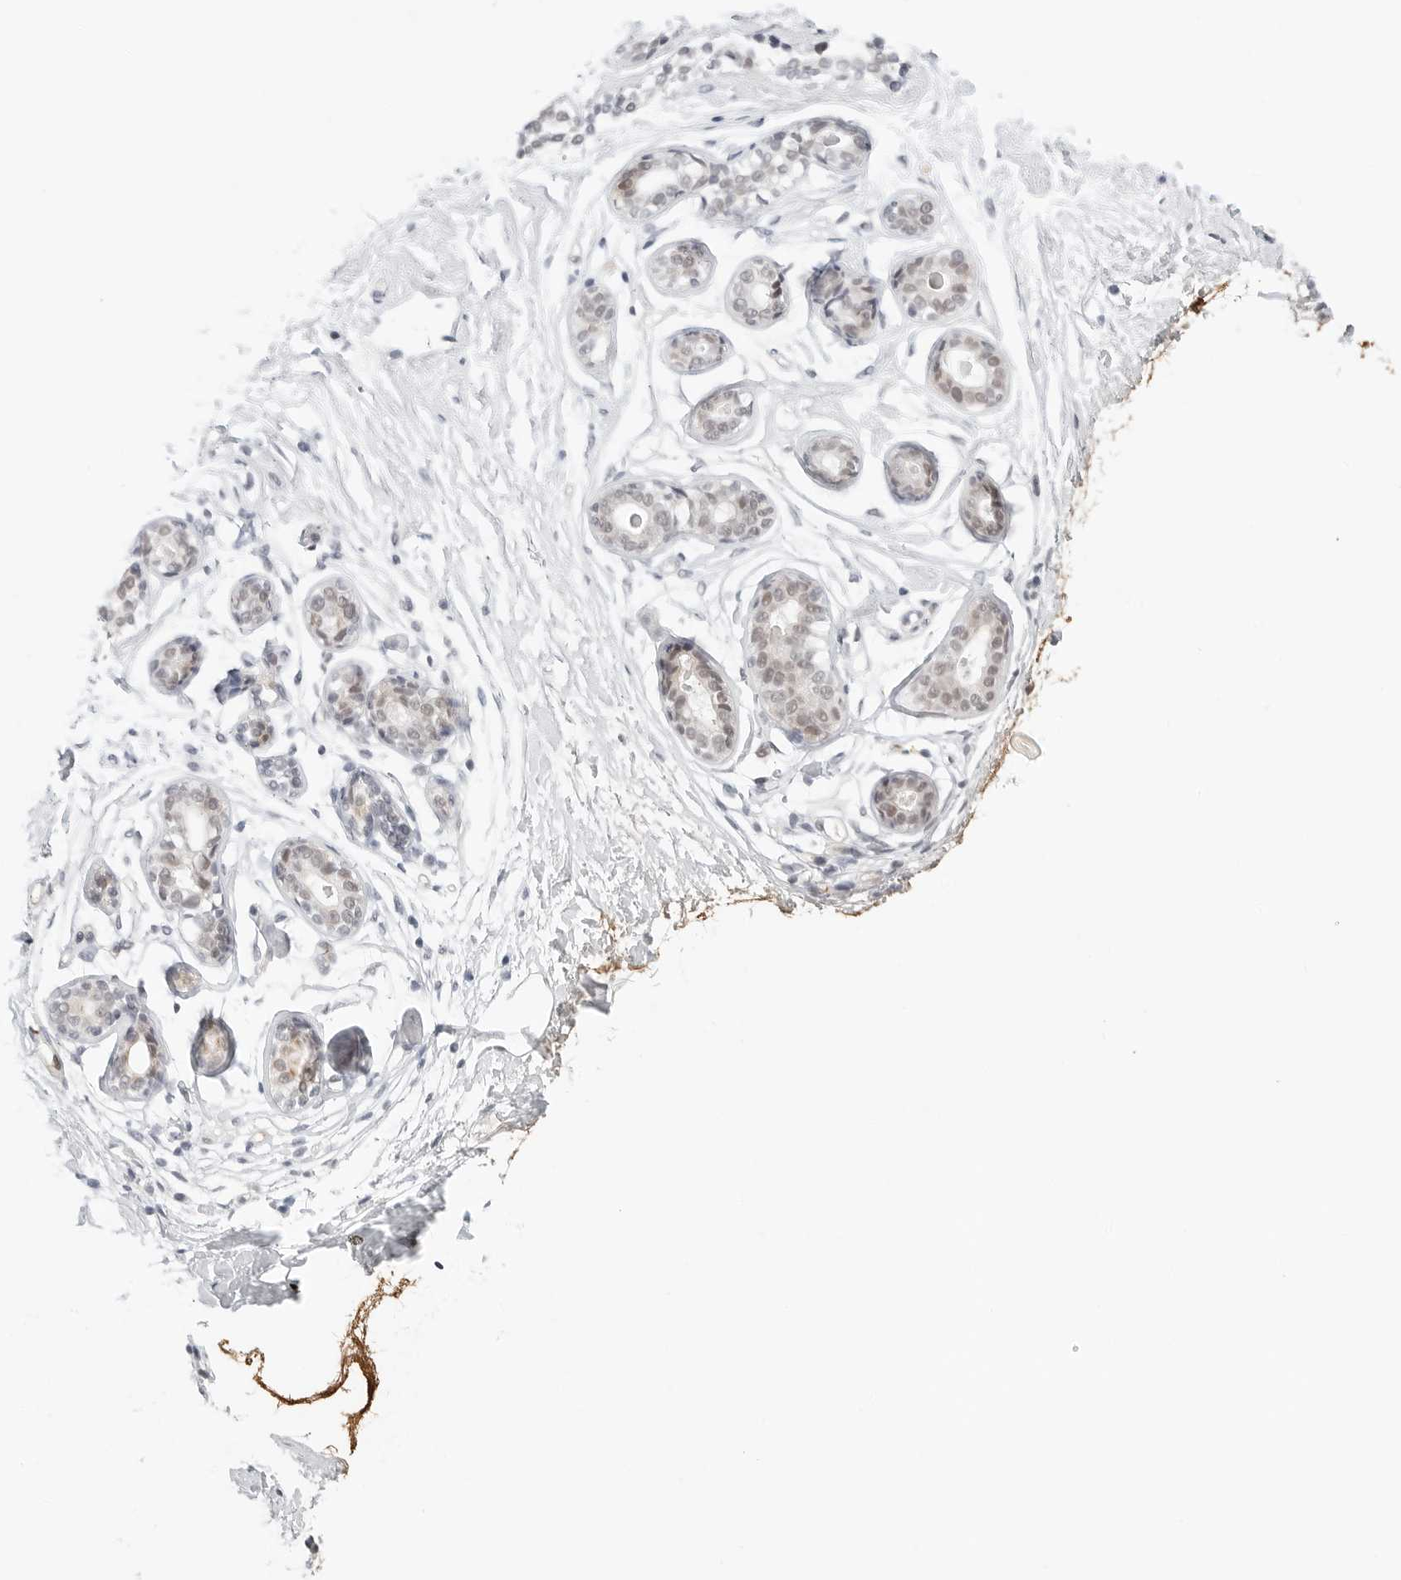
{"staining": {"intensity": "negative", "quantity": "none", "location": "none"}, "tissue": "breast", "cell_type": "Adipocytes", "image_type": "normal", "snomed": [{"axis": "morphology", "description": "Normal tissue, NOS"}, {"axis": "topography", "description": "Breast"}], "caption": "A high-resolution histopathology image shows immunohistochemistry staining of benign breast, which displays no significant staining in adipocytes.", "gene": "TSEN2", "patient": {"sex": "female", "age": 23}}